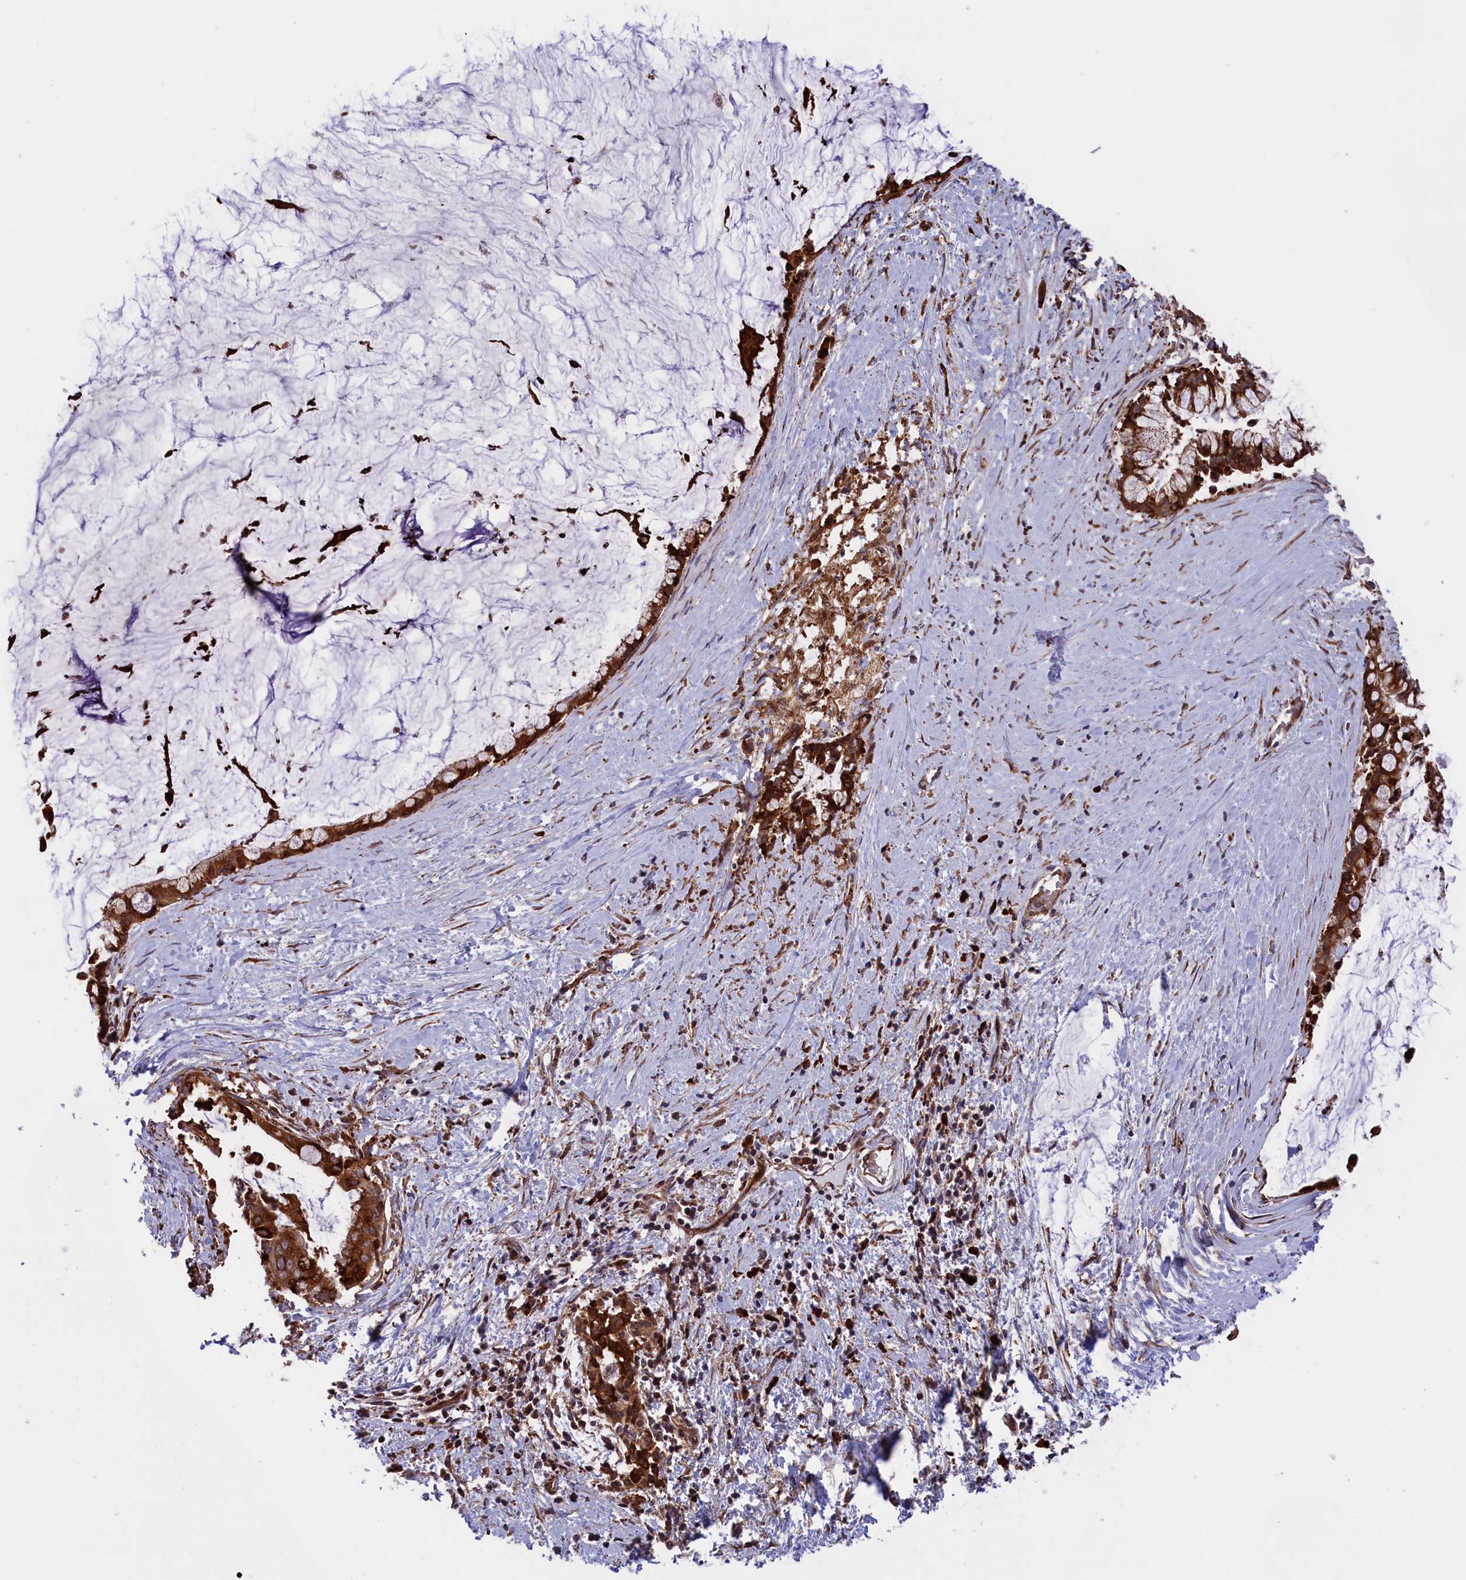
{"staining": {"intensity": "strong", "quantity": ">75%", "location": "cytoplasmic/membranous"}, "tissue": "pancreatic cancer", "cell_type": "Tumor cells", "image_type": "cancer", "snomed": [{"axis": "morphology", "description": "Adenocarcinoma, NOS"}, {"axis": "topography", "description": "Pancreas"}], "caption": "Immunohistochemical staining of human pancreatic cancer (adenocarcinoma) displays strong cytoplasmic/membranous protein positivity in about >75% of tumor cells.", "gene": "PLA2G4C", "patient": {"sex": "male", "age": 41}}